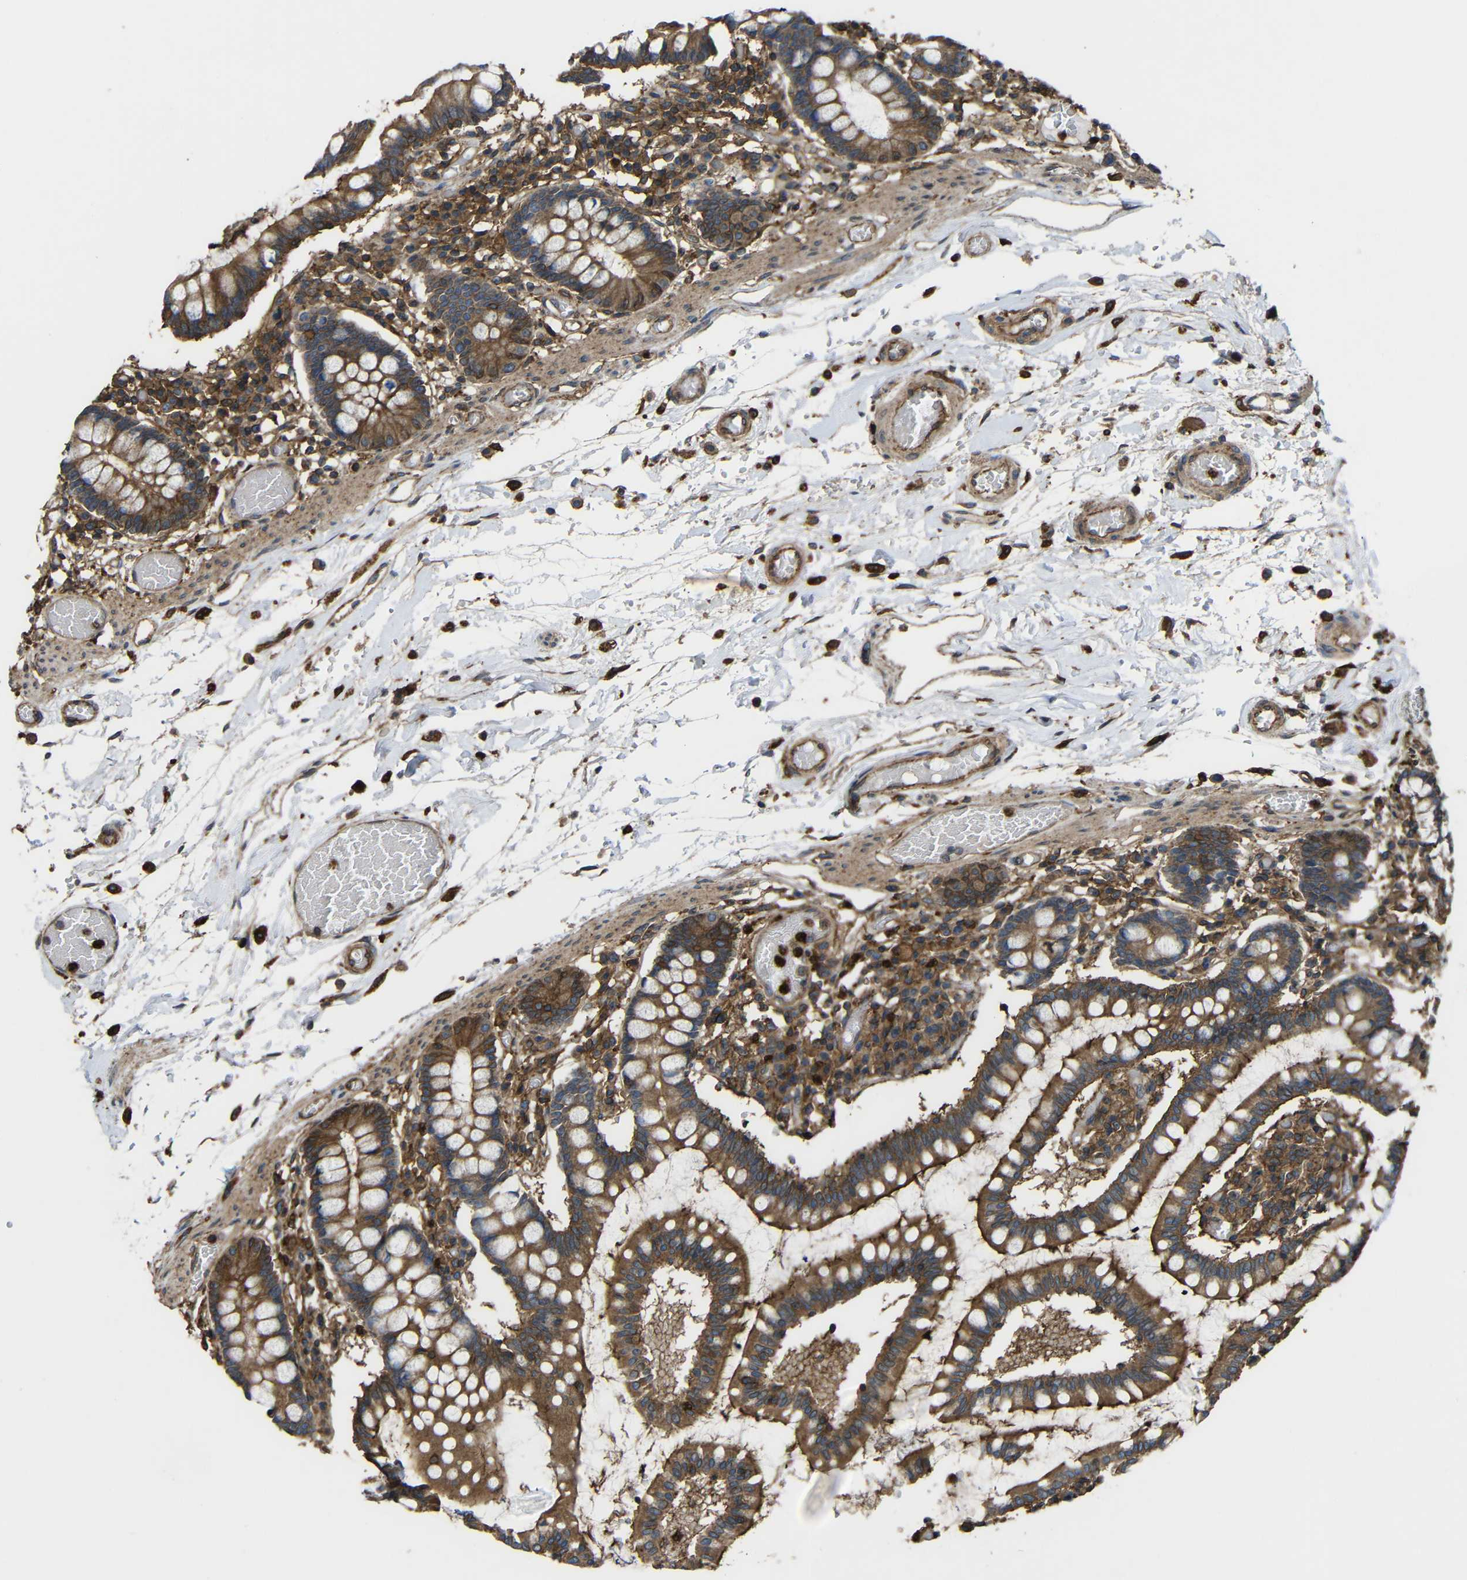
{"staining": {"intensity": "moderate", "quantity": ">75%", "location": "cytoplasmic/membranous"}, "tissue": "small intestine", "cell_type": "Glandular cells", "image_type": "normal", "snomed": [{"axis": "morphology", "description": "Normal tissue, NOS"}, {"axis": "topography", "description": "Small intestine"}], "caption": "This is an image of immunohistochemistry staining of unremarkable small intestine, which shows moderate positivity in the cytoplasmic/membranous of glandular cells.", "gene": "TREM2", "patient": {"sex": "female", "age": 61}}